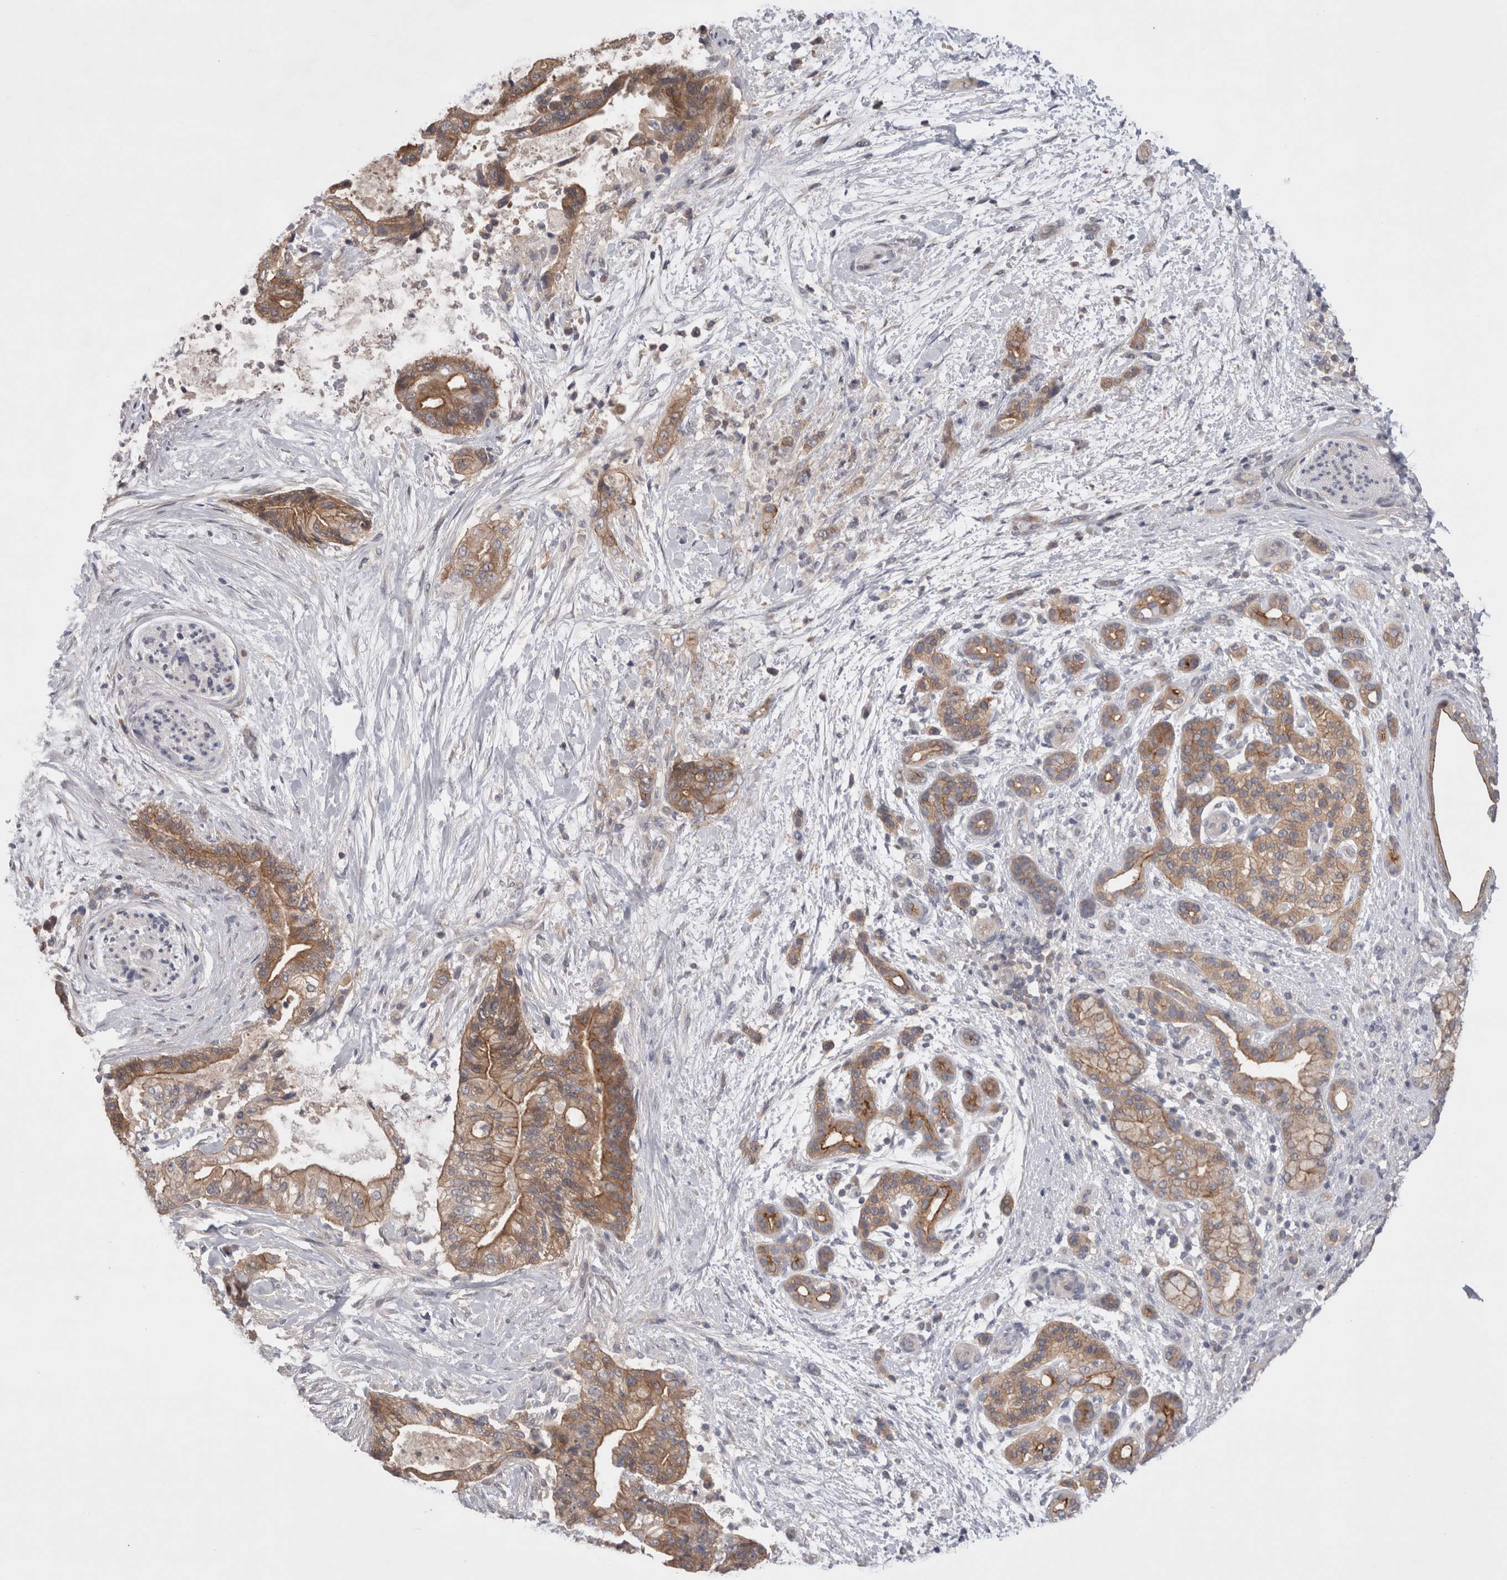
{"staining": {"intensity": "moderate", "quantity": ">75%", "location": "cytoplasmic/membranous"}, "tissue": "pancreatic cancer", "cell_type": "Tumor cells", "image_type": "cancer", "snomed": [{"axis": "morphology", "description": "Adenocarcinoma, NOS"}, {"axis": "topography", "description": "Pancreas"}], "caption": "Adenocarcinoma (pancreatic) was stained to show a protein in brown. There is medium levels of moderate cytoplasmic/membranous staining in about >75% of tumor cells.", "gene": "OTOR", "patient": {"sex": "male", "age": 59}}